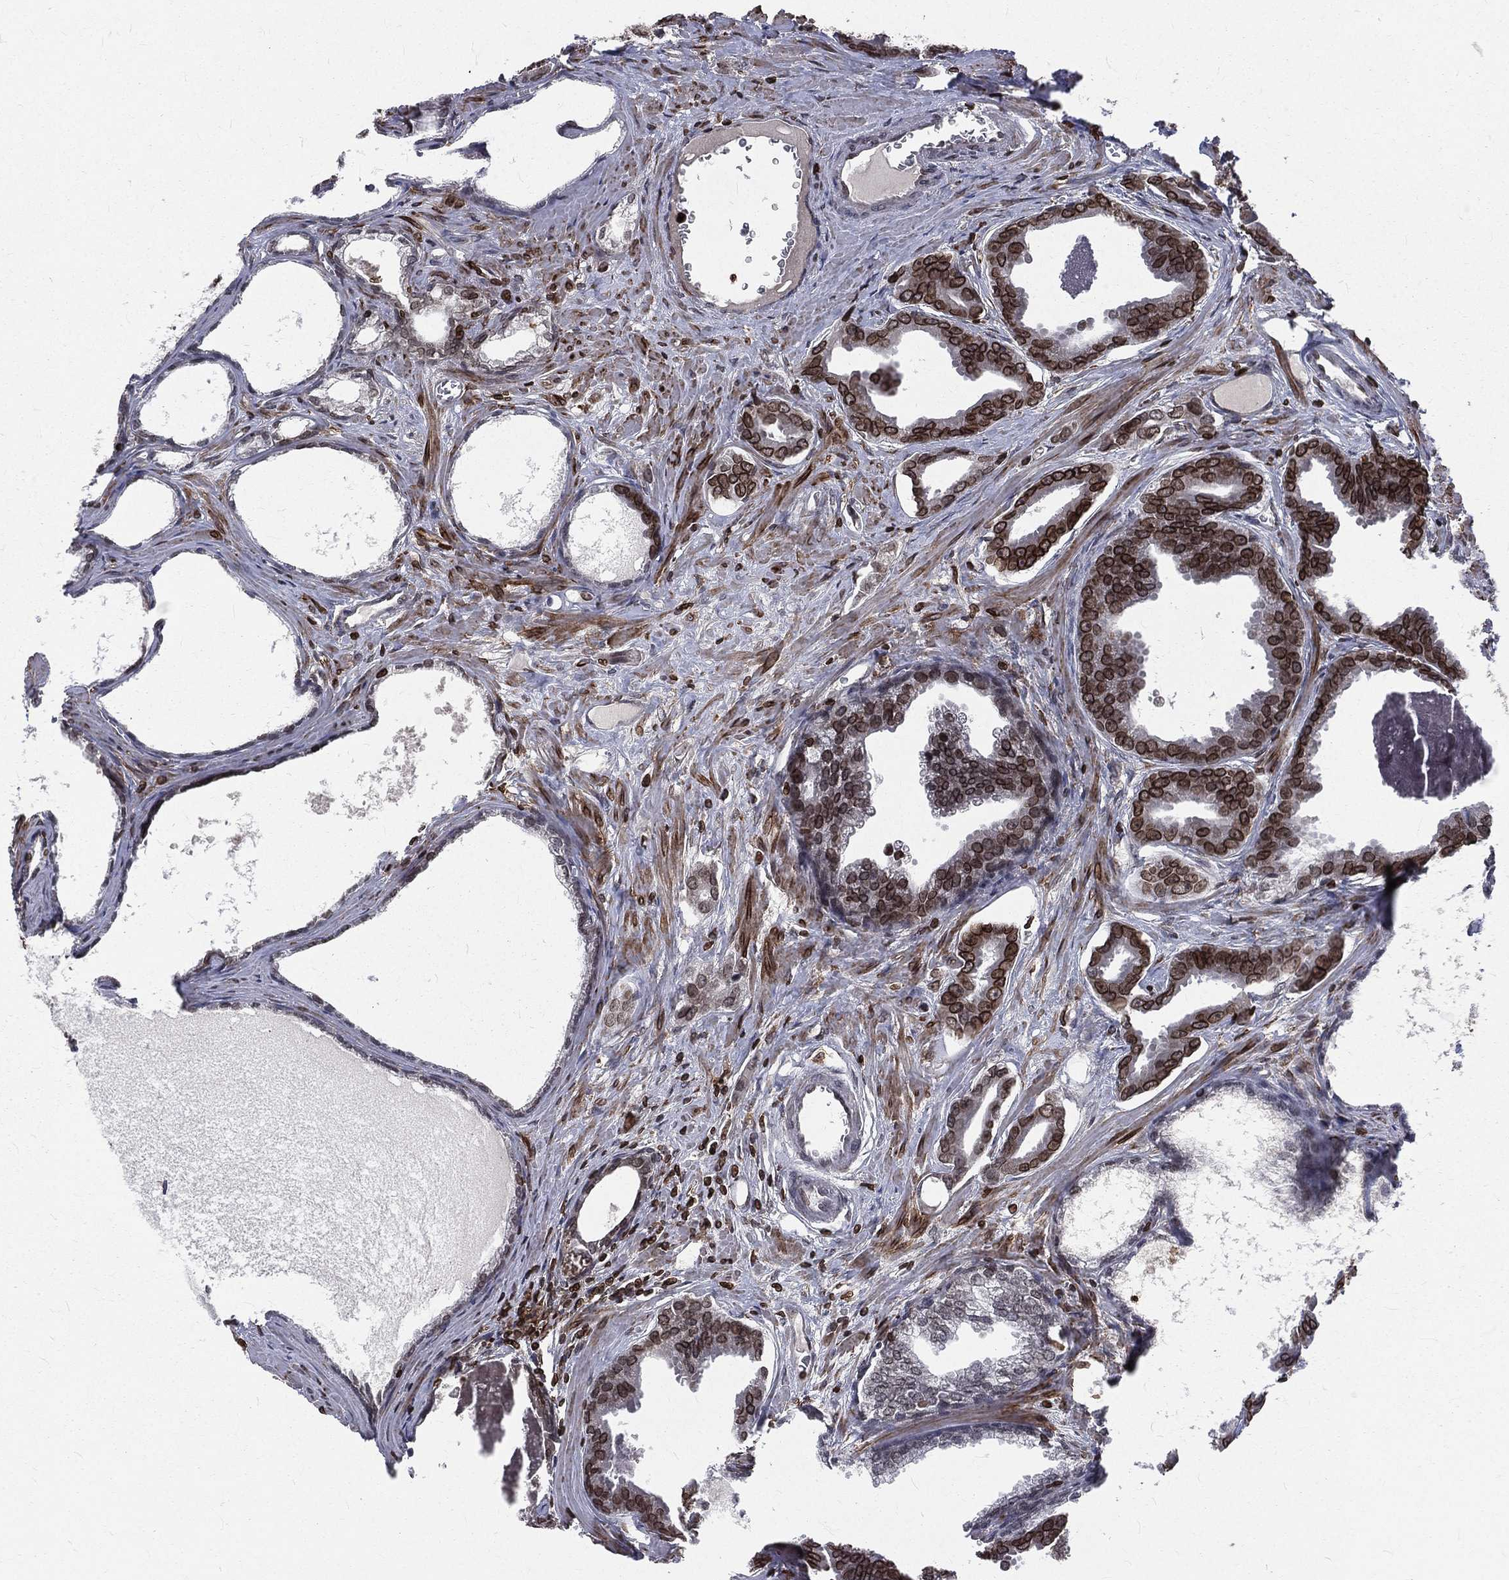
{"staining": {"intensity": "strong", "quantity": "25%-75%", "location": "cytoplasmic/membranous,nuclear"}, "tissue": "prostate cancer", "cell_type": "Tumor cells", "image_type": "cancer", "snomed": [{"axis": "morphology", "description": "Adenocarcinoma, NOS"}, {"axis": "topography", "description": "Prostate"}], "caption": "Strong cytoplasmic/membranous and nuclear staining is seen in approximately 25%-75% of tumor cells in prostate cancer.", "gene": "LBR", "patient": {"sex": "male", "age": 66}}